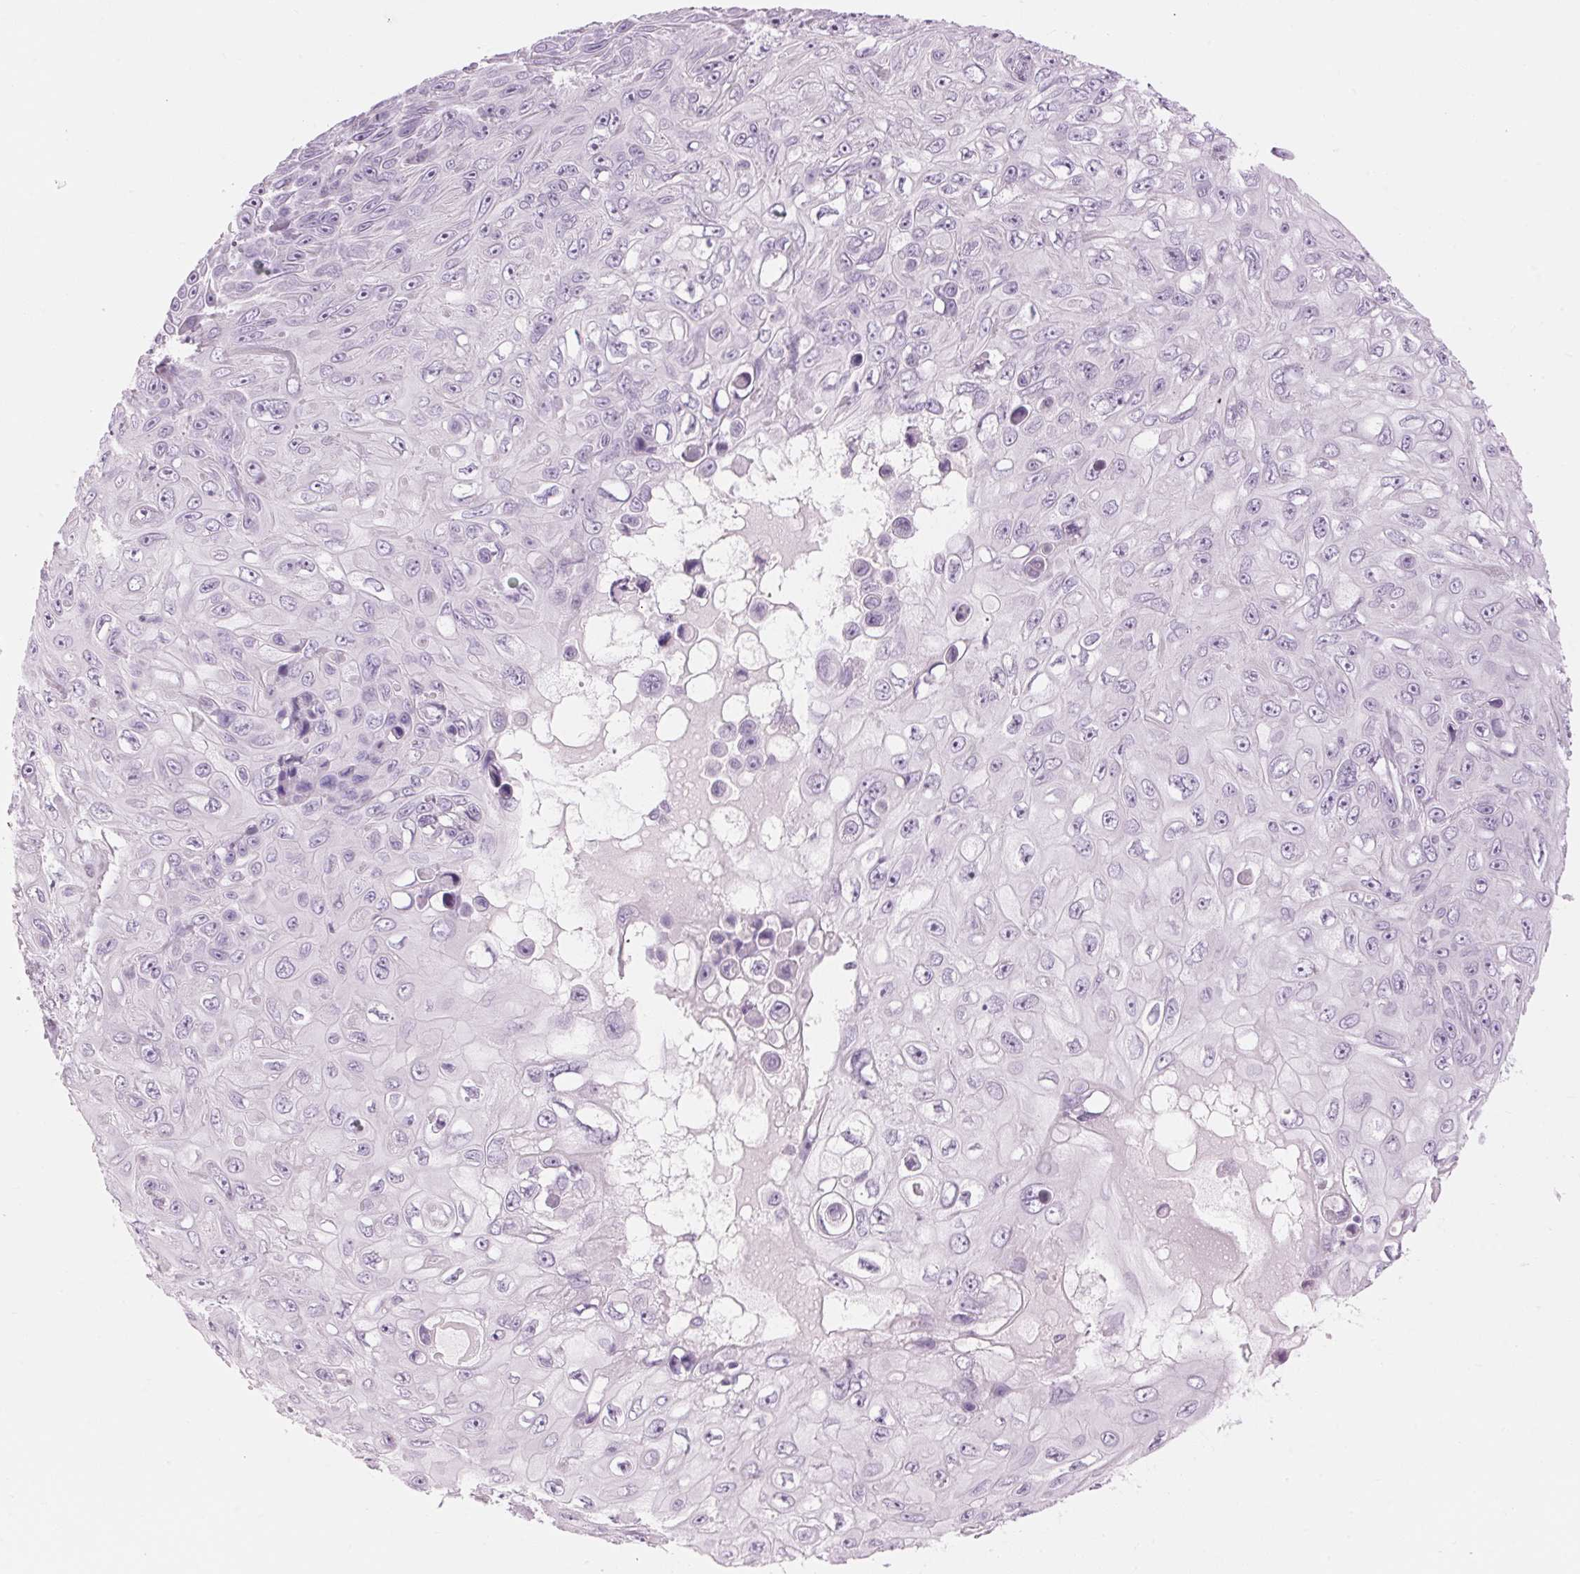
{"staining": {"intensity": "negative", "quantity": "none", "location": "none"}, "tissue": "skin cancer", "cell_type": "Tumor cells", "image_type": "cancer", "snomed": [{"axis": "morphology", "description": "Squamous cell carcinoma, NOS"}, {"axis": "topography", "description": "Skin"}], "caption": "A high-resolution photomicrograph shows immunohistochemistry staining of skin cancer (squamous cell carcinoma), which displays no significant positivity in tumor cells.", "gene": "KLK7", "patient": {"sex": "male", "age": 82}}